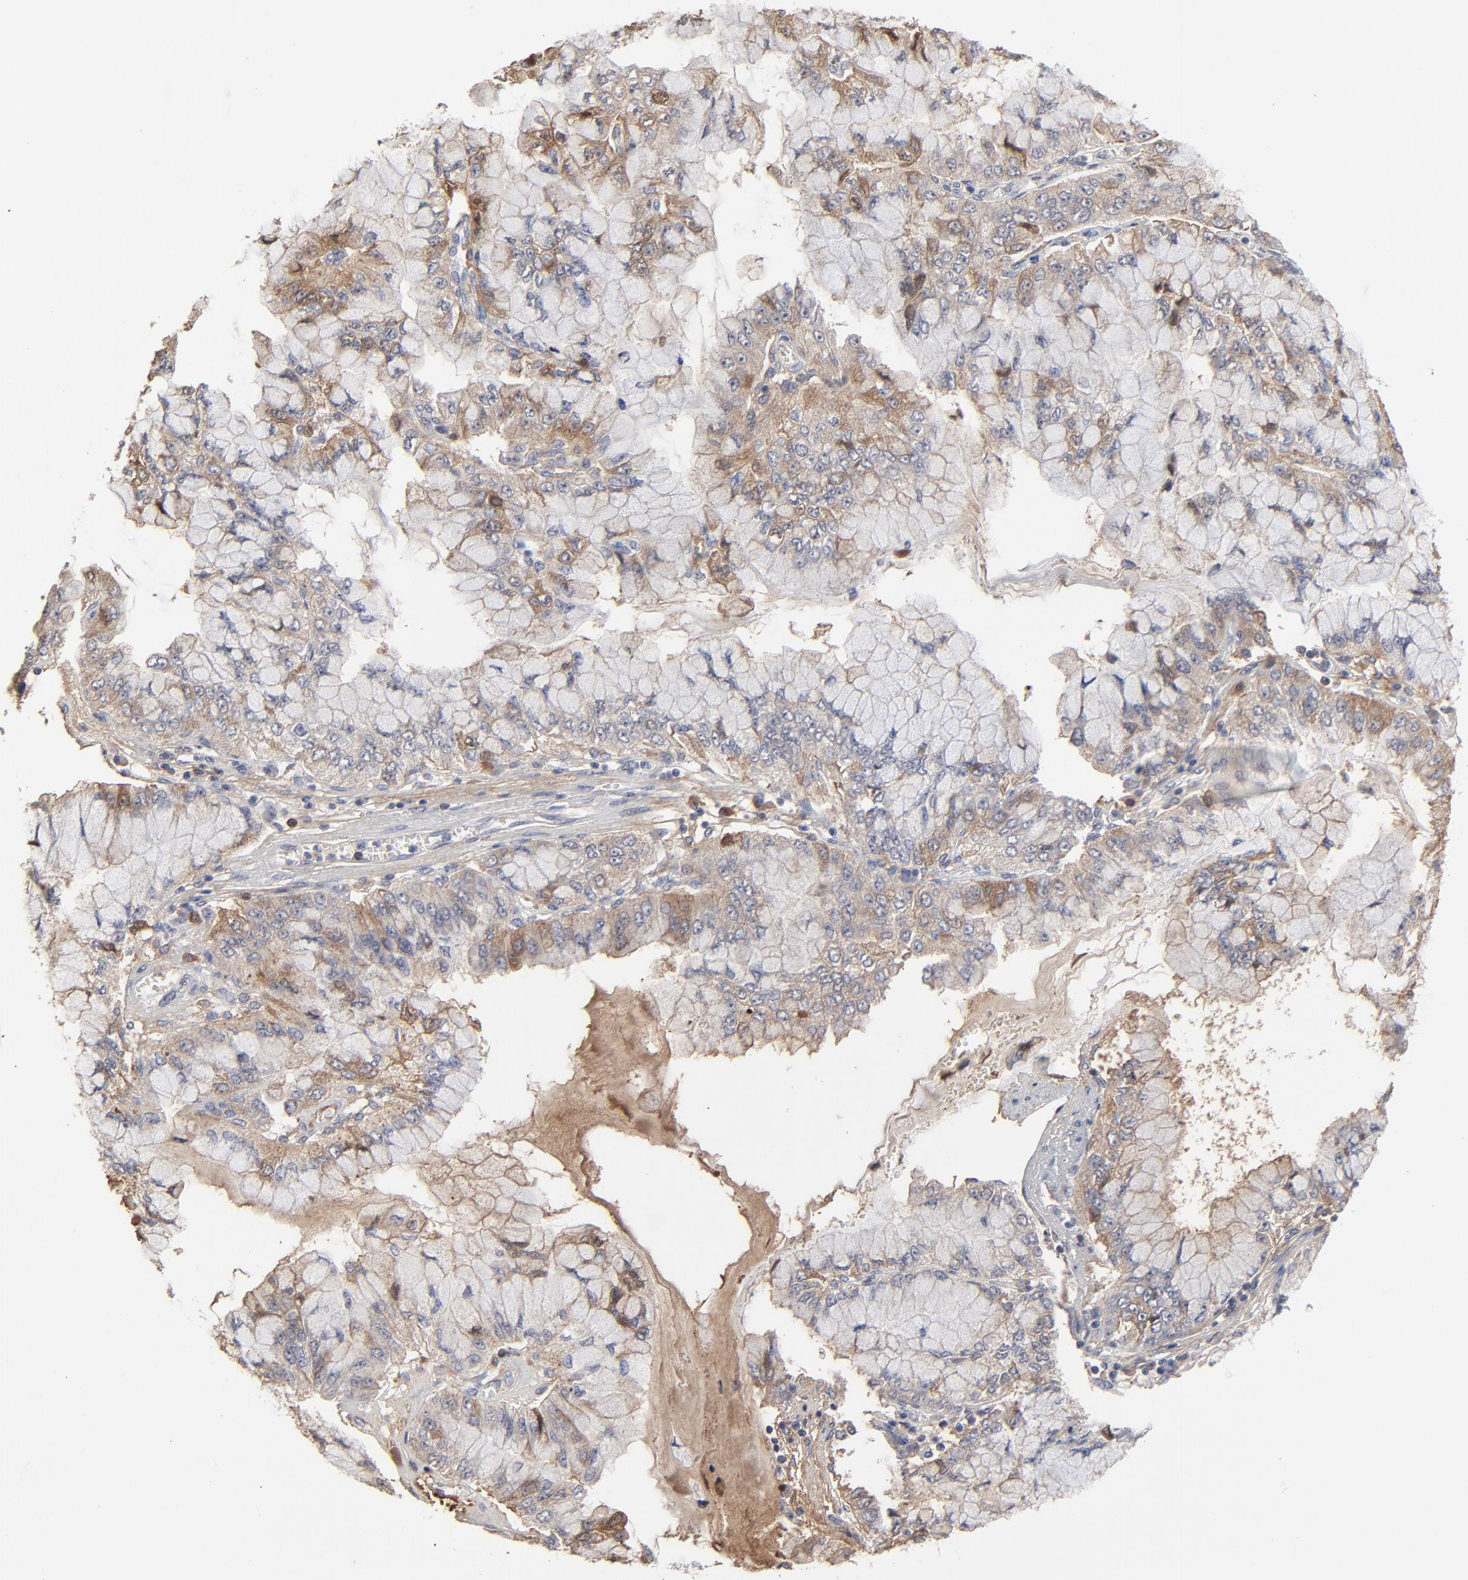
{"staining": {"intensity": "weak", "quantity": ">75%", "location": "cytoplasmic/membranous"}, "tissue": "liver cancer", "cell_type": "Tumor cells", "image_type": "cancer", "snomed": [{"axis": "morphology", "description": "Cholangiocarcinoma"}, {"axis": "topography", "description": "Liver"}], "caption": "A low amount of weak cytoplasmic/membranous expression is identified in approximately >75% of tumor cells in cholangiocarcinoma (liver) tissue.", "gene": "VPREB3", "patient": {"sex": "female", "age": 79}}